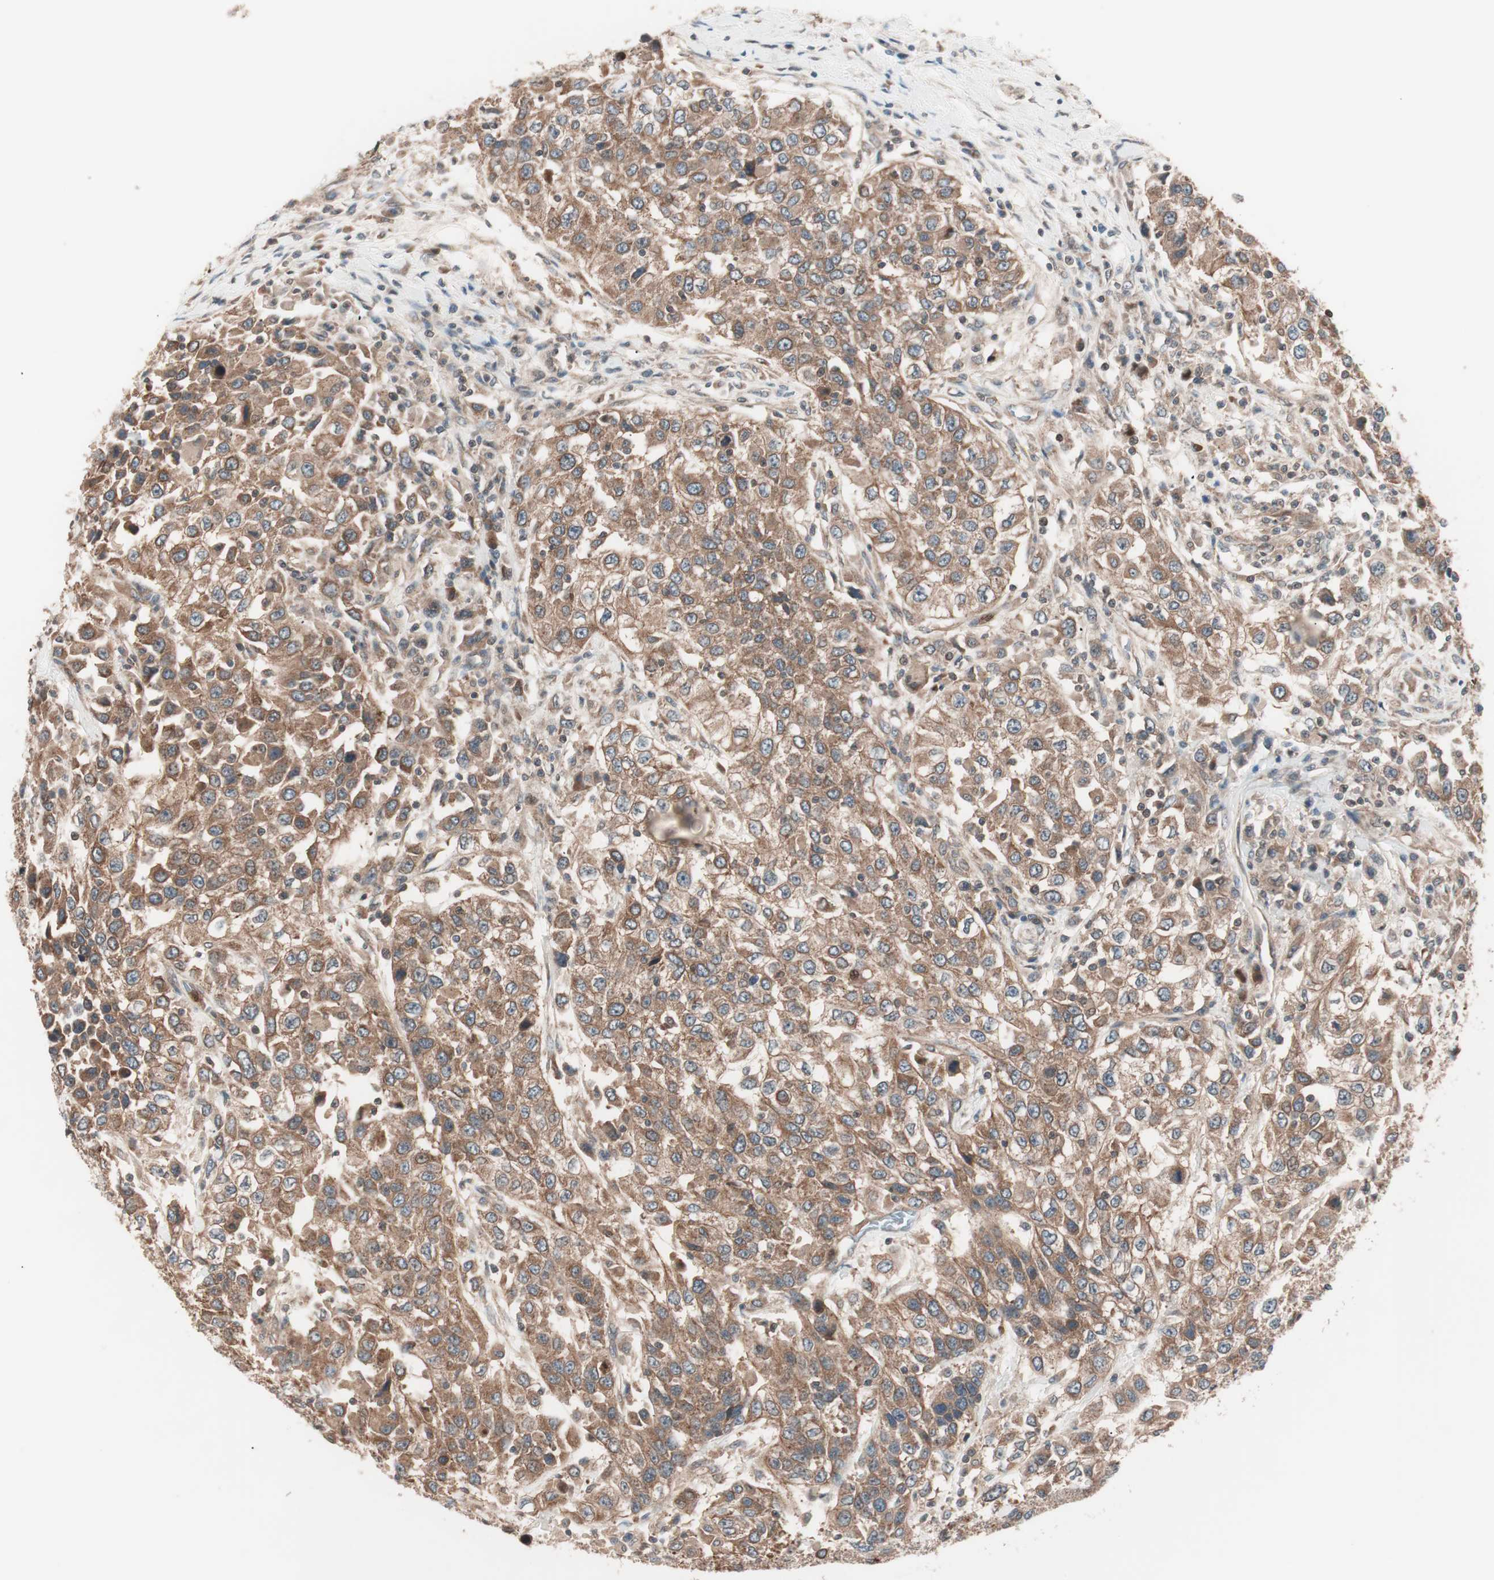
{"staining": {"intensity": "moderate", "quantity": ">75%", "location": "cytoplasmic/membranous"}, "tissue": "urothelial cancer", "cell_type": "Tumor cells", "image_type": "cancer", "snomed": [{"axis": "morphology", "description": "Urothelial carcinoma, High grade"}, {"axis": "topography", "description": "Urinary bladder"}], "caption": "IHC image of neoplastic tissue: human high-grade urothelial carcinoma stained using IHC reveals medium levels of moderate protein expression localized specifically in the cytoplasmic/membranous of tumor cells, appearing as a cytoplasmic/membranous brown color.", "gene": "TSG101", "patient": {"sex": "female", "age": 80}}